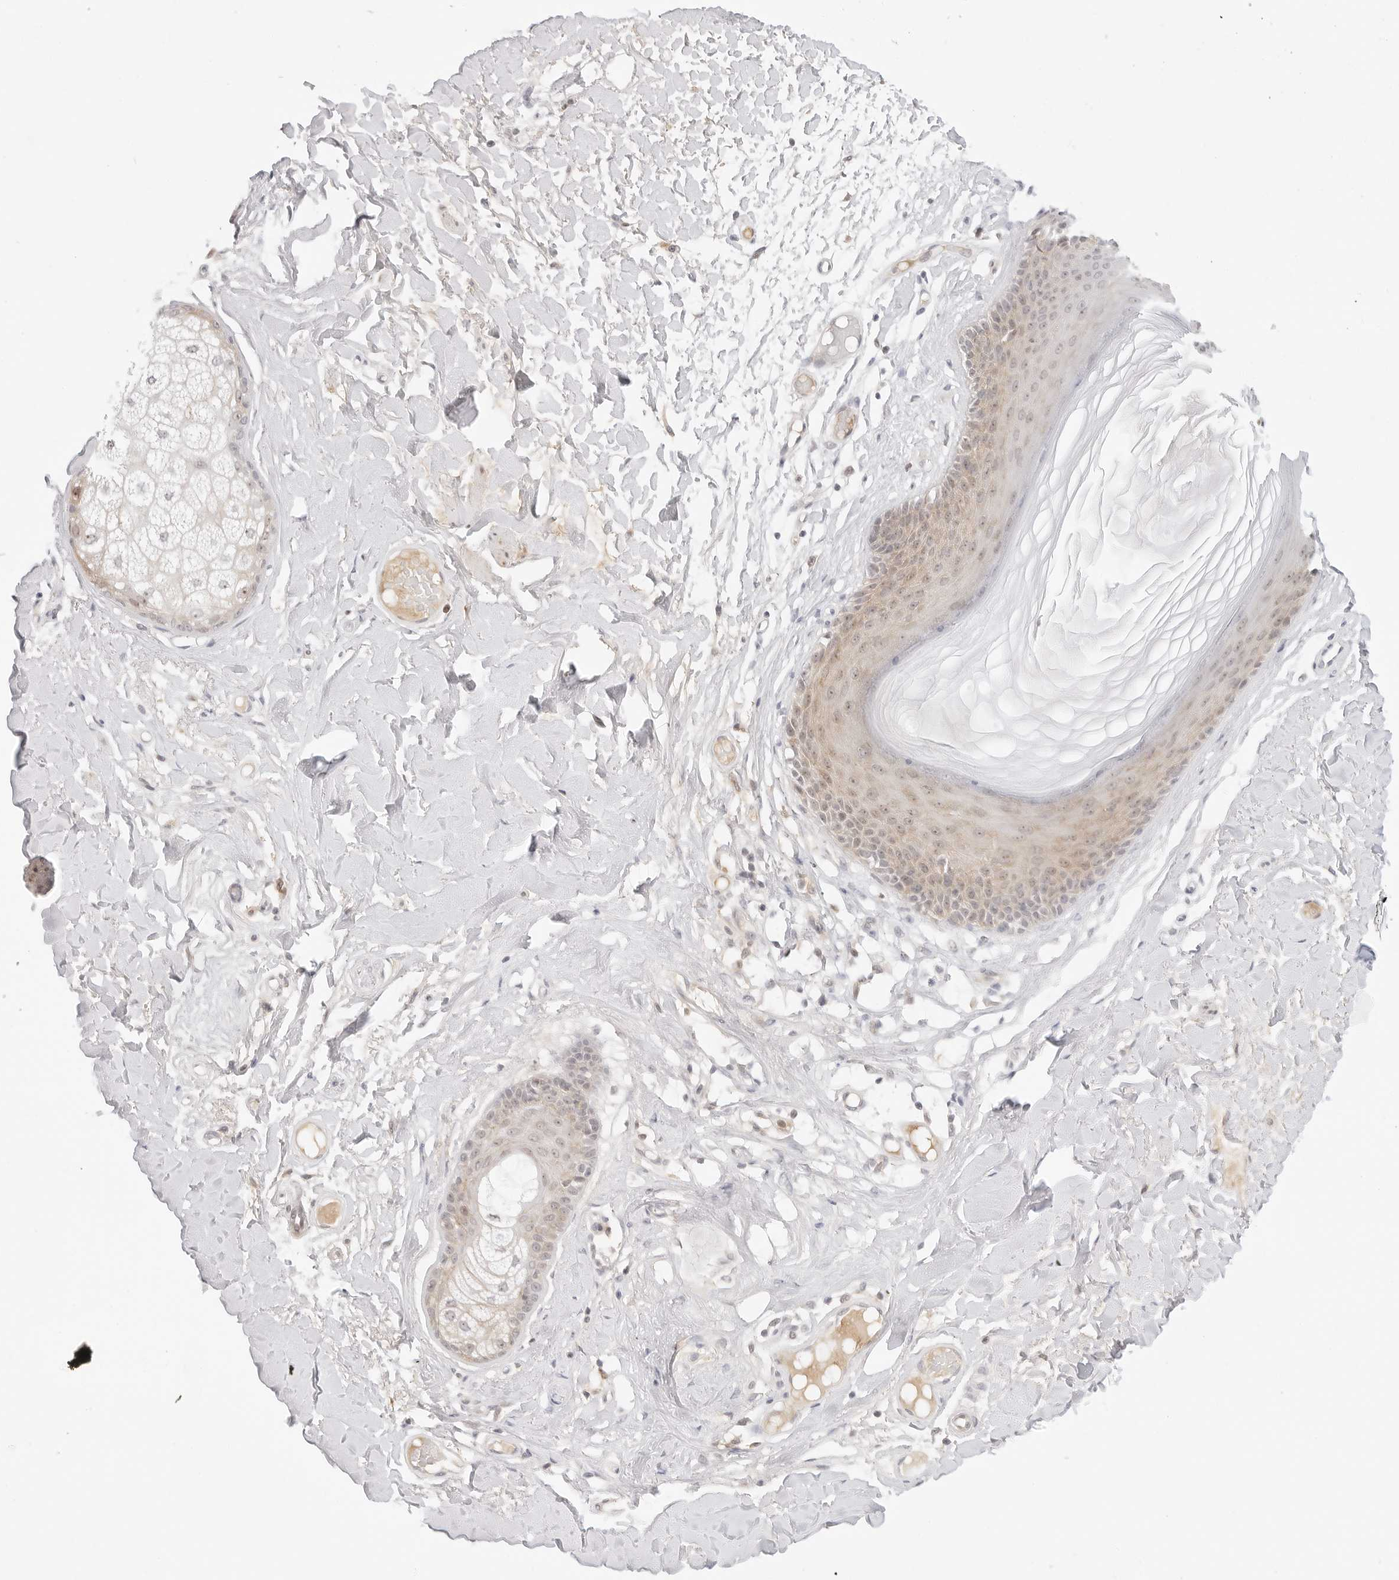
{"staining": {"intensity": "moderate", "quantity": ">75%", "location": "cytoplasmic/membranous,nuclear"}, "tissue": "skin", "cell_type": "Epidermal cells", "image_type": "normal", "snomed": [{"axis": "morphology", "description": "Normal tissue, NOS"}, {"axis": "topography", "description": "Vulva"}], "caption": "Immunohistochemical staining of benign skin shows moderate cytoplasmic/membranous,nuclear protein positivity in approximately >75% of epidermal cells. Using DAB (3,3'-diaminobenzidine) (brown) and hematoxylin (blue) stains, captured at high magnification using brightfield microscopy.", "gene": "HIPK3", "patient": {"sex": "female", "age": 73}}